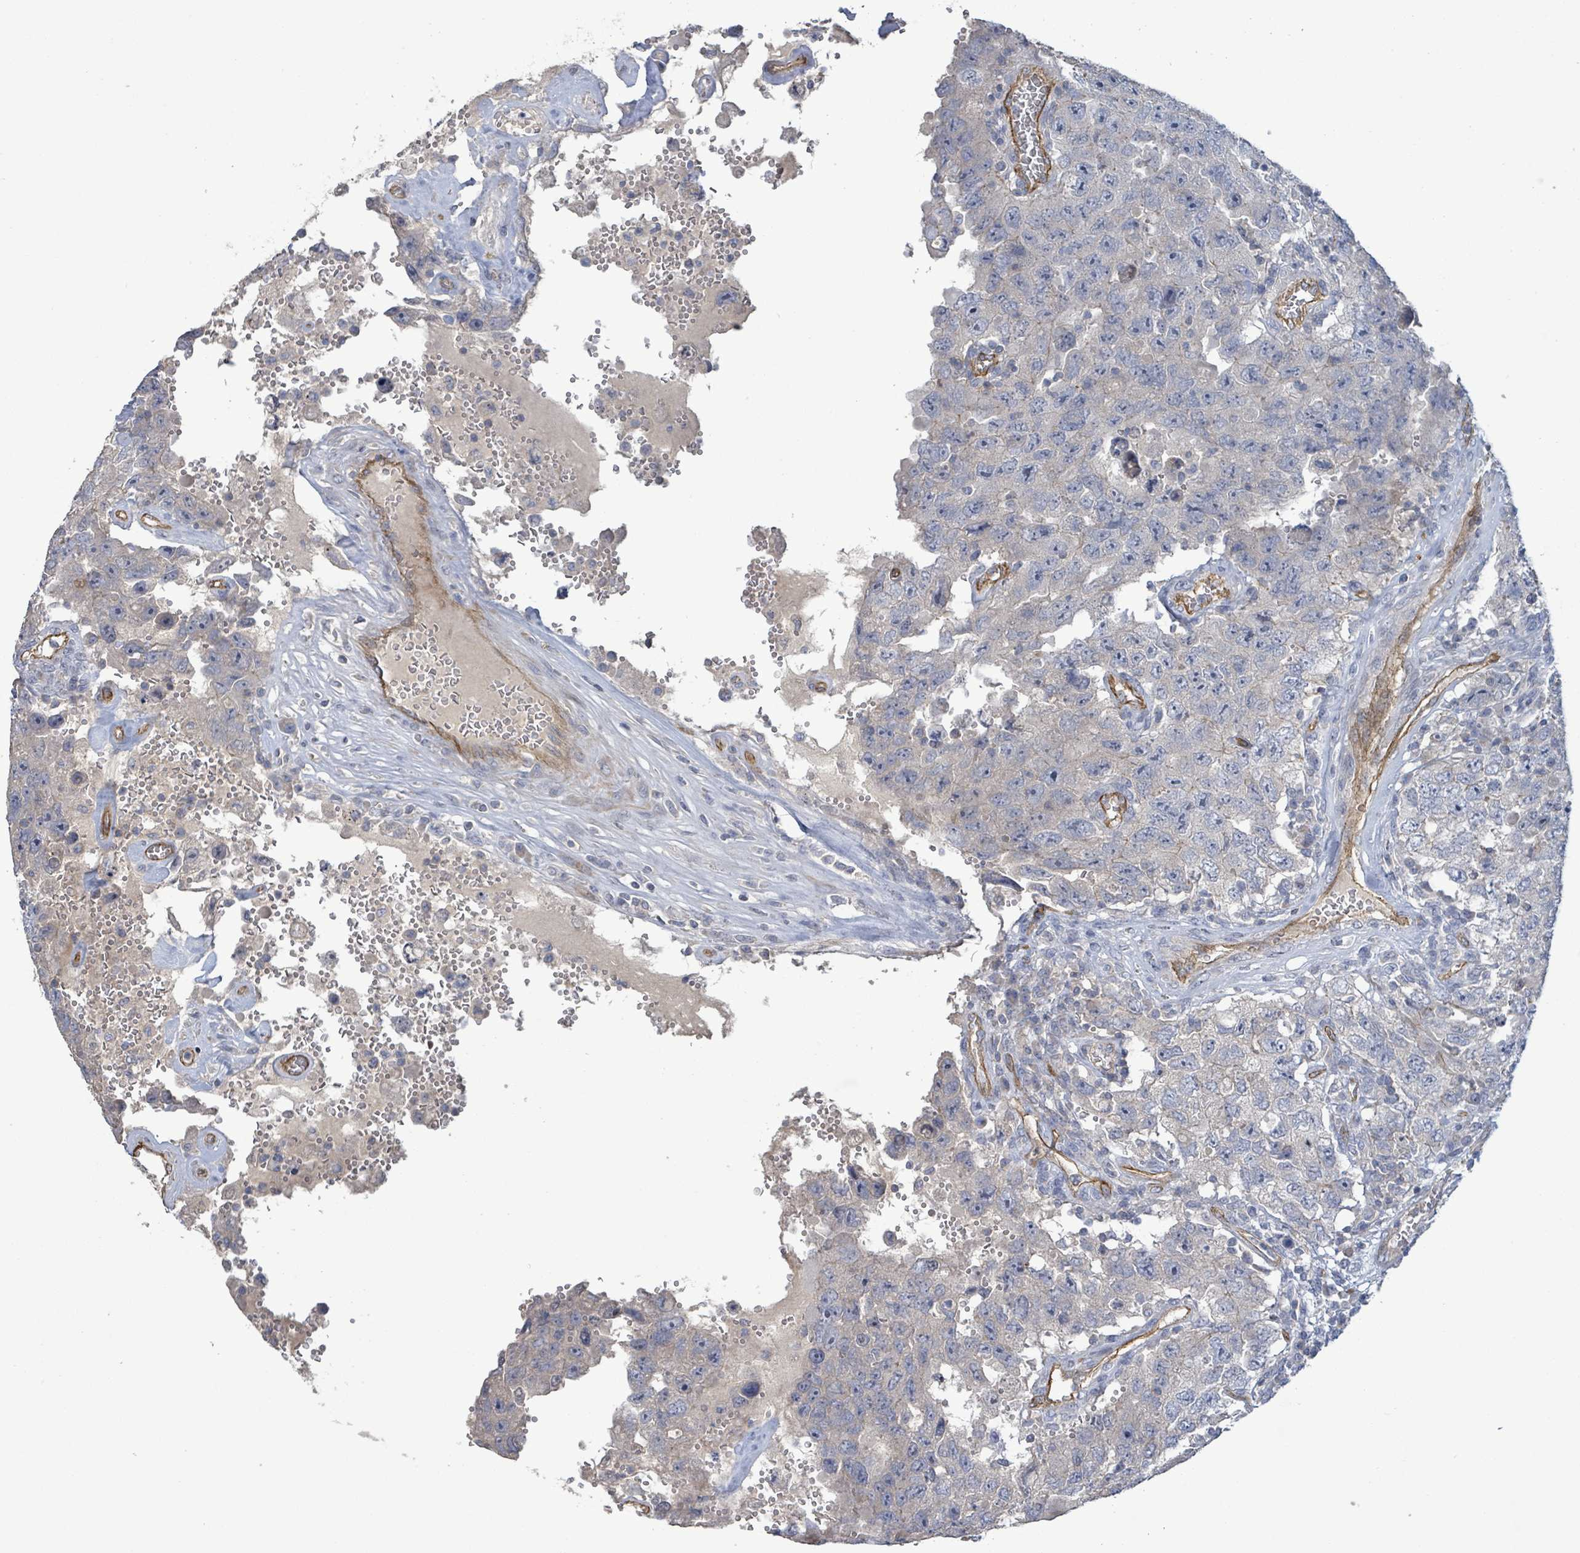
{"staining": {"intensity": "negative", "quantity": "none", "location": "none"}, "tissue": "testis cancer", "cell_type": "Tumor cells", "image_type": "cancer", "snomed": [{"axis": "morphology", "description": "Carcinoma, Embryonal, NOS"}, {"axis": "topography", "description": "Testis"}], "caption": "A high-resolution image shows IHC staining of testis embryonal carcinoma, which demonstrates no significant positivity in tumor cells.", "gene": "KANK3", "patient": {"sex": "male", "age": 26}}